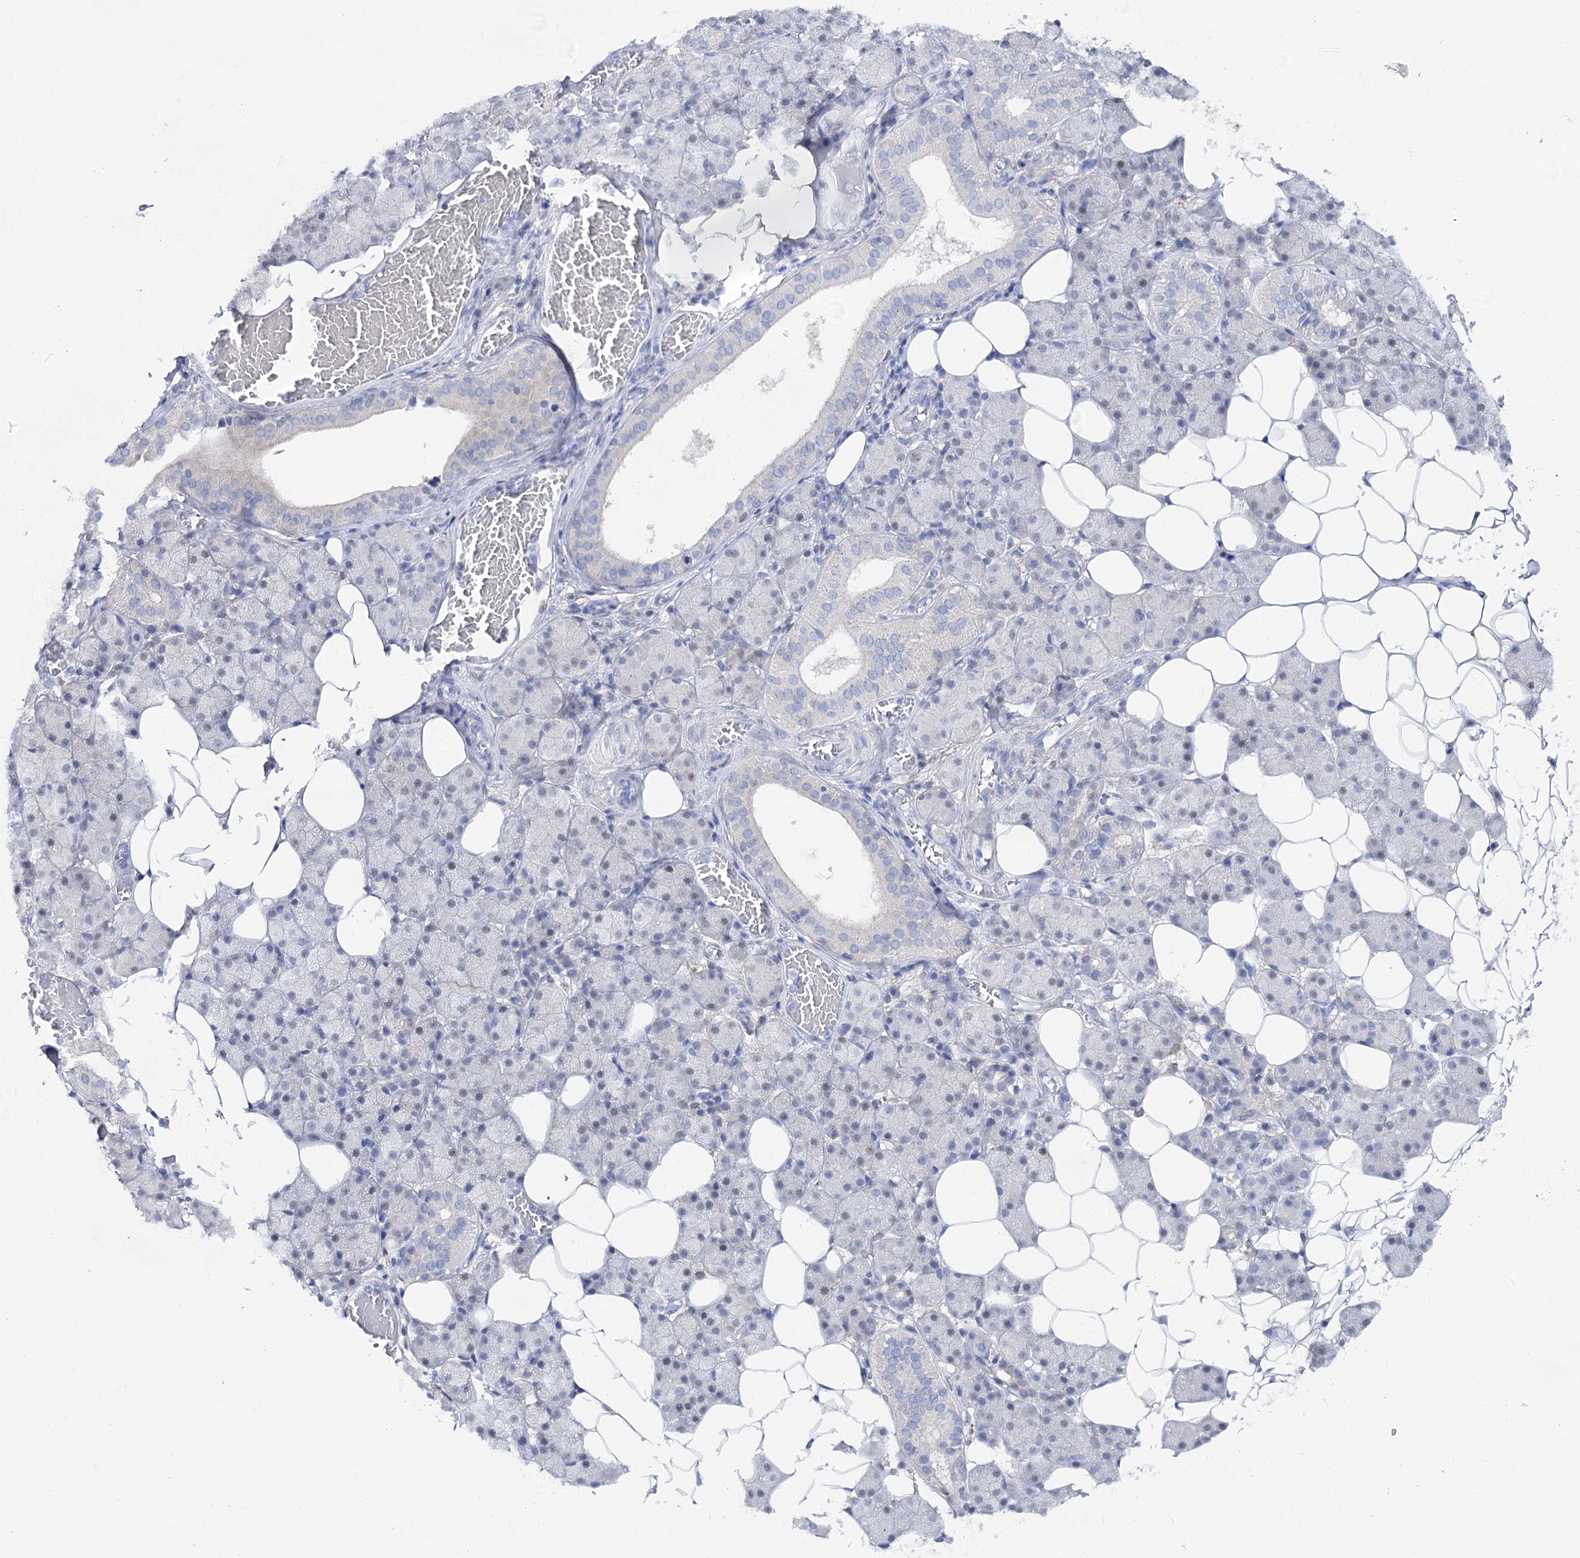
{"staining": {"intensity": "negative", "quantity": "none", "location": "none"}, "tissue": "salivary gland", "cell_type": "Glandular cells", "image_type": "normal", "snomed": [{"axis": "morphology", "description": "Normal tissue, NOS"}, {"axis": "topography", "description": "Salivary gland"}], "caption": "A histopathology image of salivary gland stained for a protein exhibits no brown staining in glandular cells. Brightfield microscopy of immunohistochemistry (IHC) stained with DAB (brown) and hematoxylin (blue), captured at high magnification.", "gene": "UGDH", "patient": {"sex": "female", "age": 33}}